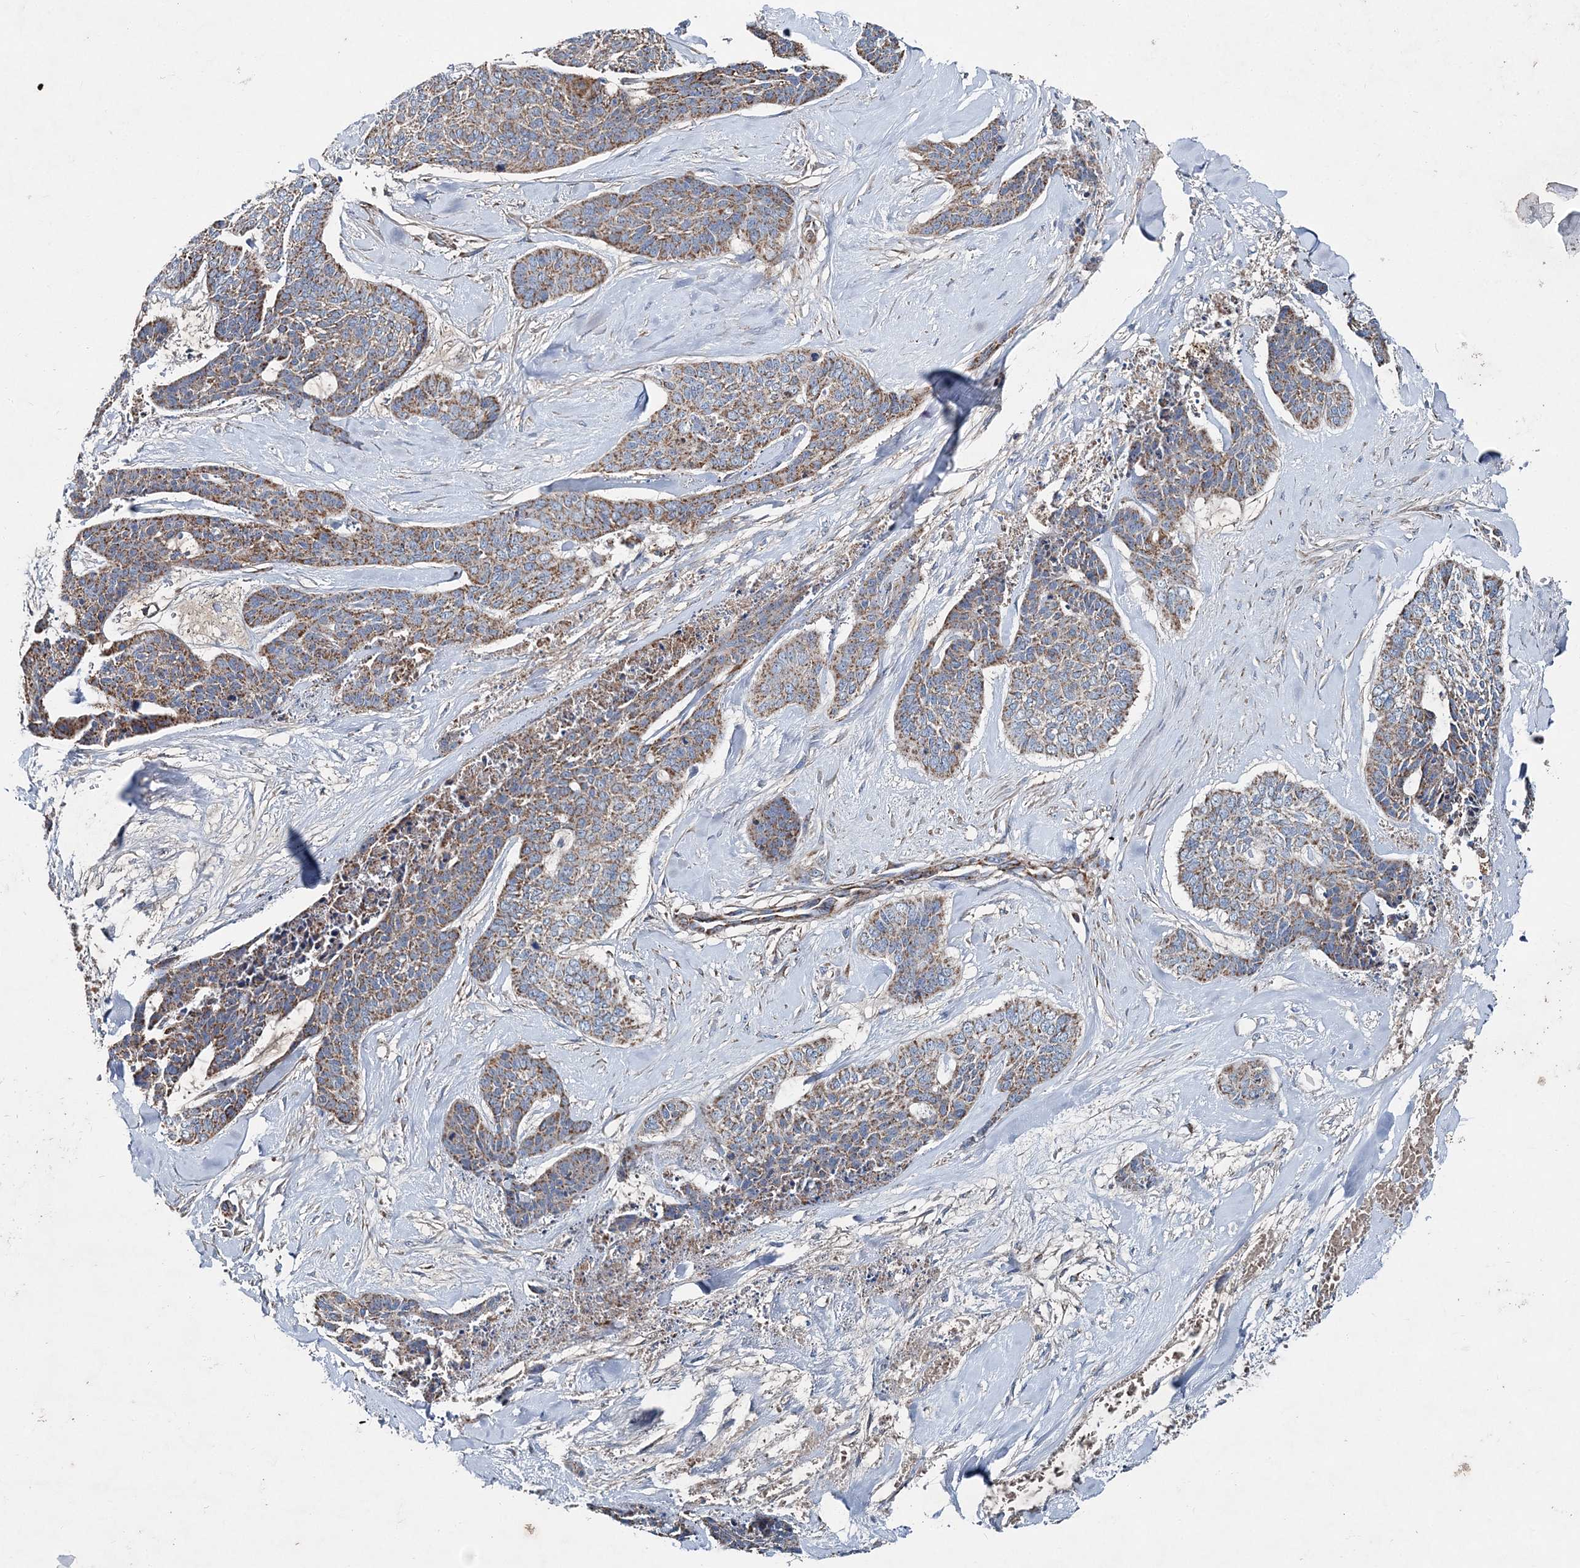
{"staining": {"intensity": "moderate", "quantity": ">75%", "location": "cytoplasmic/membranous"}, "tissue": "skin cancer", "cell_type": "Tumor cells", "image_type": "cancer", "snomed": [{"axis": "morphology", "description": "Basal cell carcinoma"}, {"axis": "topography", "description": "Skin"}], "caption": "A micrograph of skin cancer (basal cell carcinoma) stained for a protein demonstrates moderate cytoplasmic/membranous brown staining in tumor cells.", "gene": "SPAG16", "patient": {"sex": "female", "age": 64}}